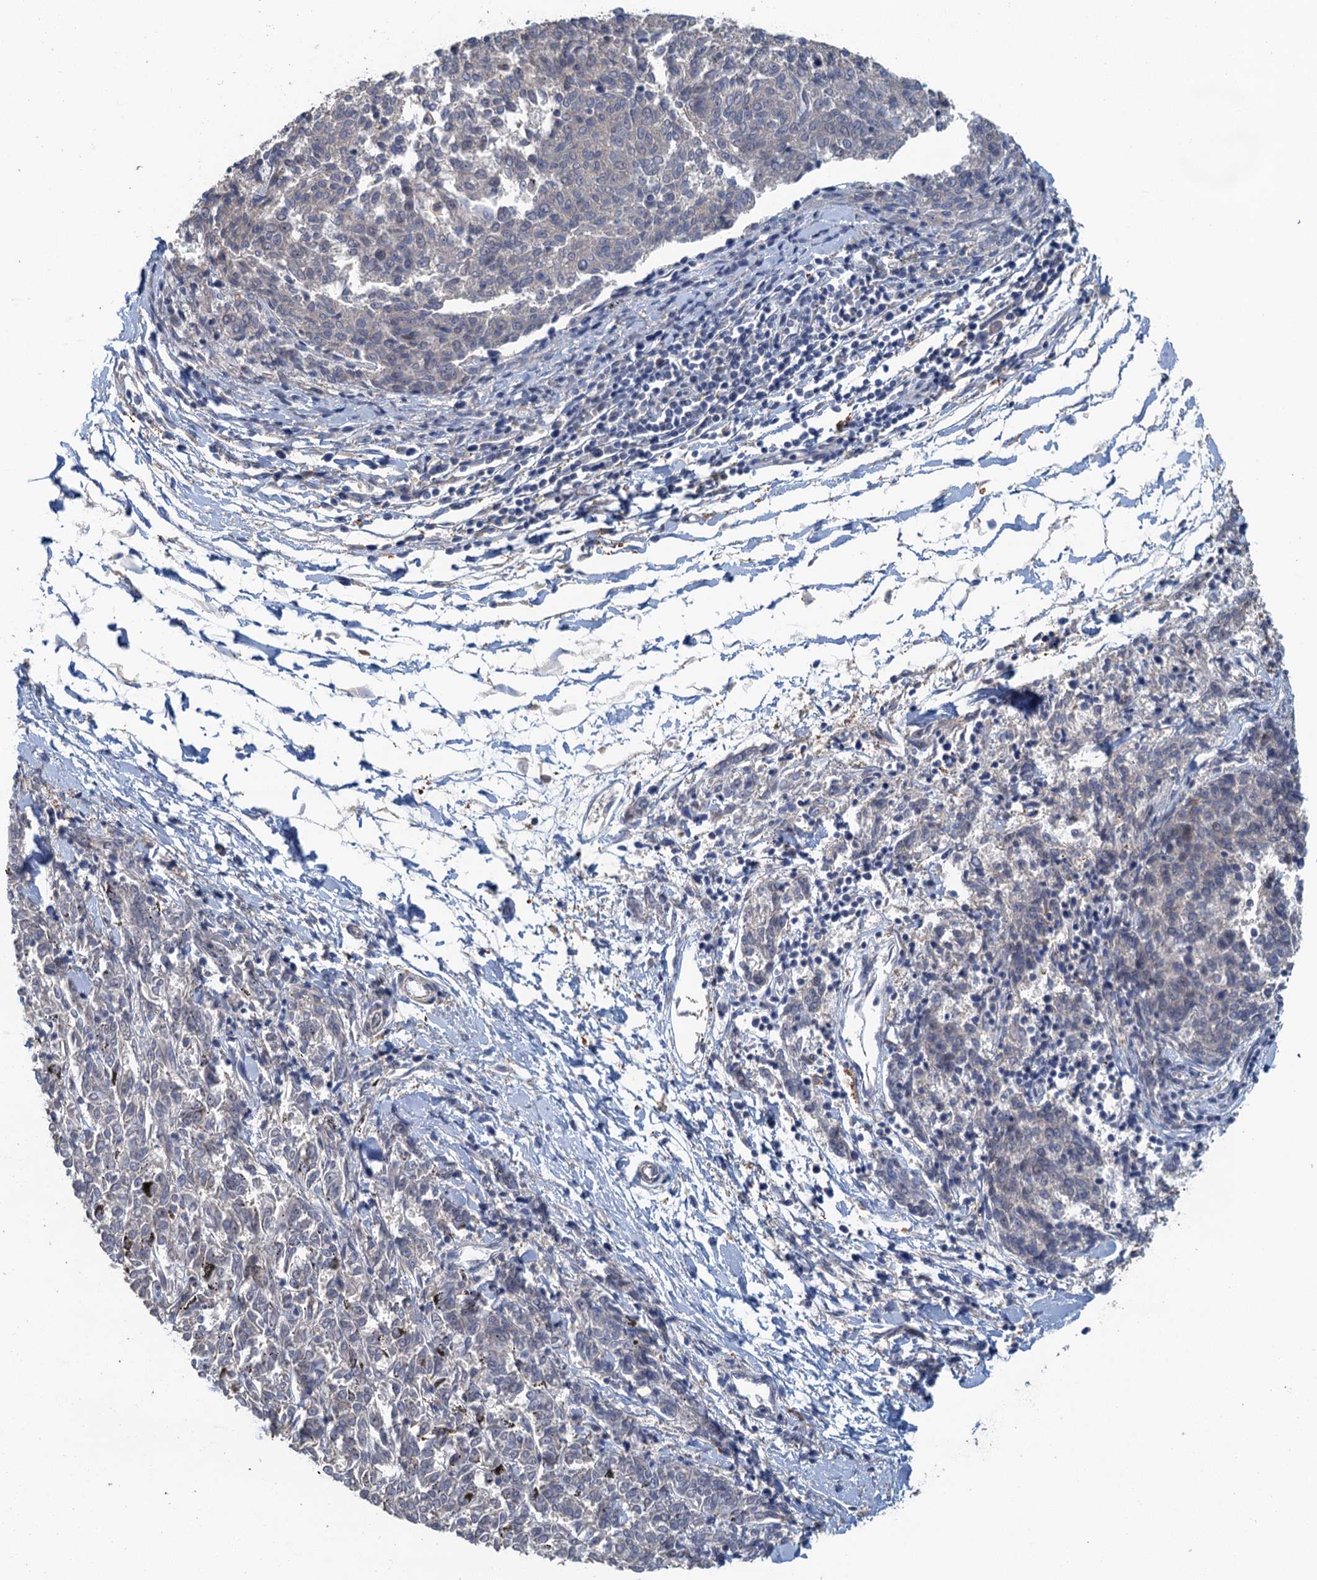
{"staining": {"intensity": "negative", "quantity": "none", "location": "none"}, "tissue": "melanoma", "cell_type": "Tumor cells", "image_type": "cancer", "snomed": [{"axis": "morphology", "description": "Malignant melanoma, NOS"}, {"axis": "topography", "description": "Skin"}], "caption": "High power microscopy photomicrograph of an immunohistochemistry photomicrograph of malignant melanoma, revealing no significant expression in tumor cells. Nuclei are stained in blue.", "gene": "RSAD2", "patient": {"sex": "female", "age": 72}}